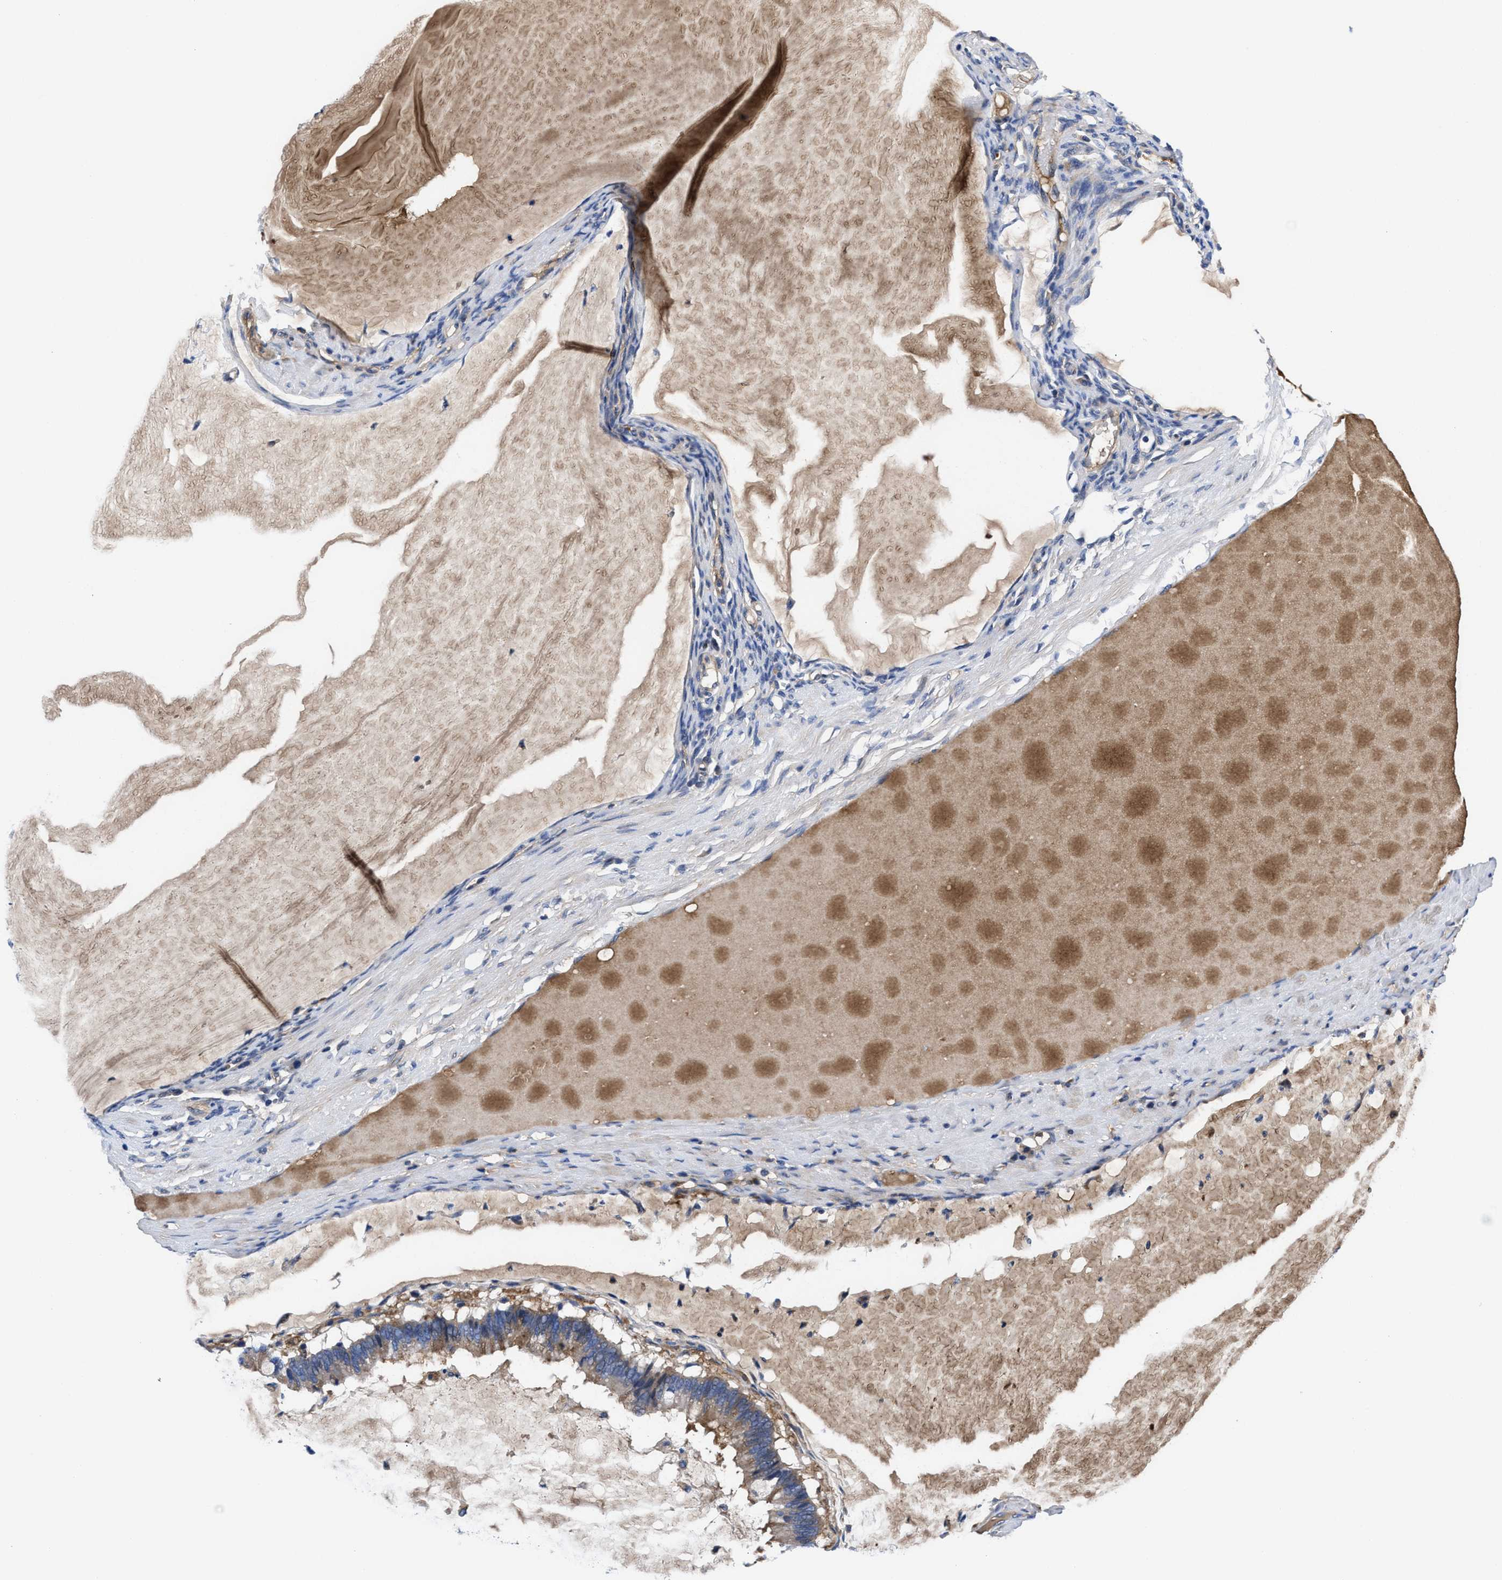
{"staining": {"intensity": "weak", "quantity": "25%-75%", "location": "cytoplasmic/membranous"}, "tissue": "ovarian cancer", "cell_type": "Tumor cells", "image_type": "cancer", "snomed": [{"axis": "morphology", "description": "Cystadenocarcinoma, mucinous, NOS"}, {"axis": "topography", "description": "Ovary"}], "caption": "Immunohistochemical staining of human ovarian cancer shows low levels of weak cytoplasmic/membranous protein expression in about 25%-75% of tumor cells.", "gene": "DHRS13", "patient": {"sex": "female", "age": 61}}